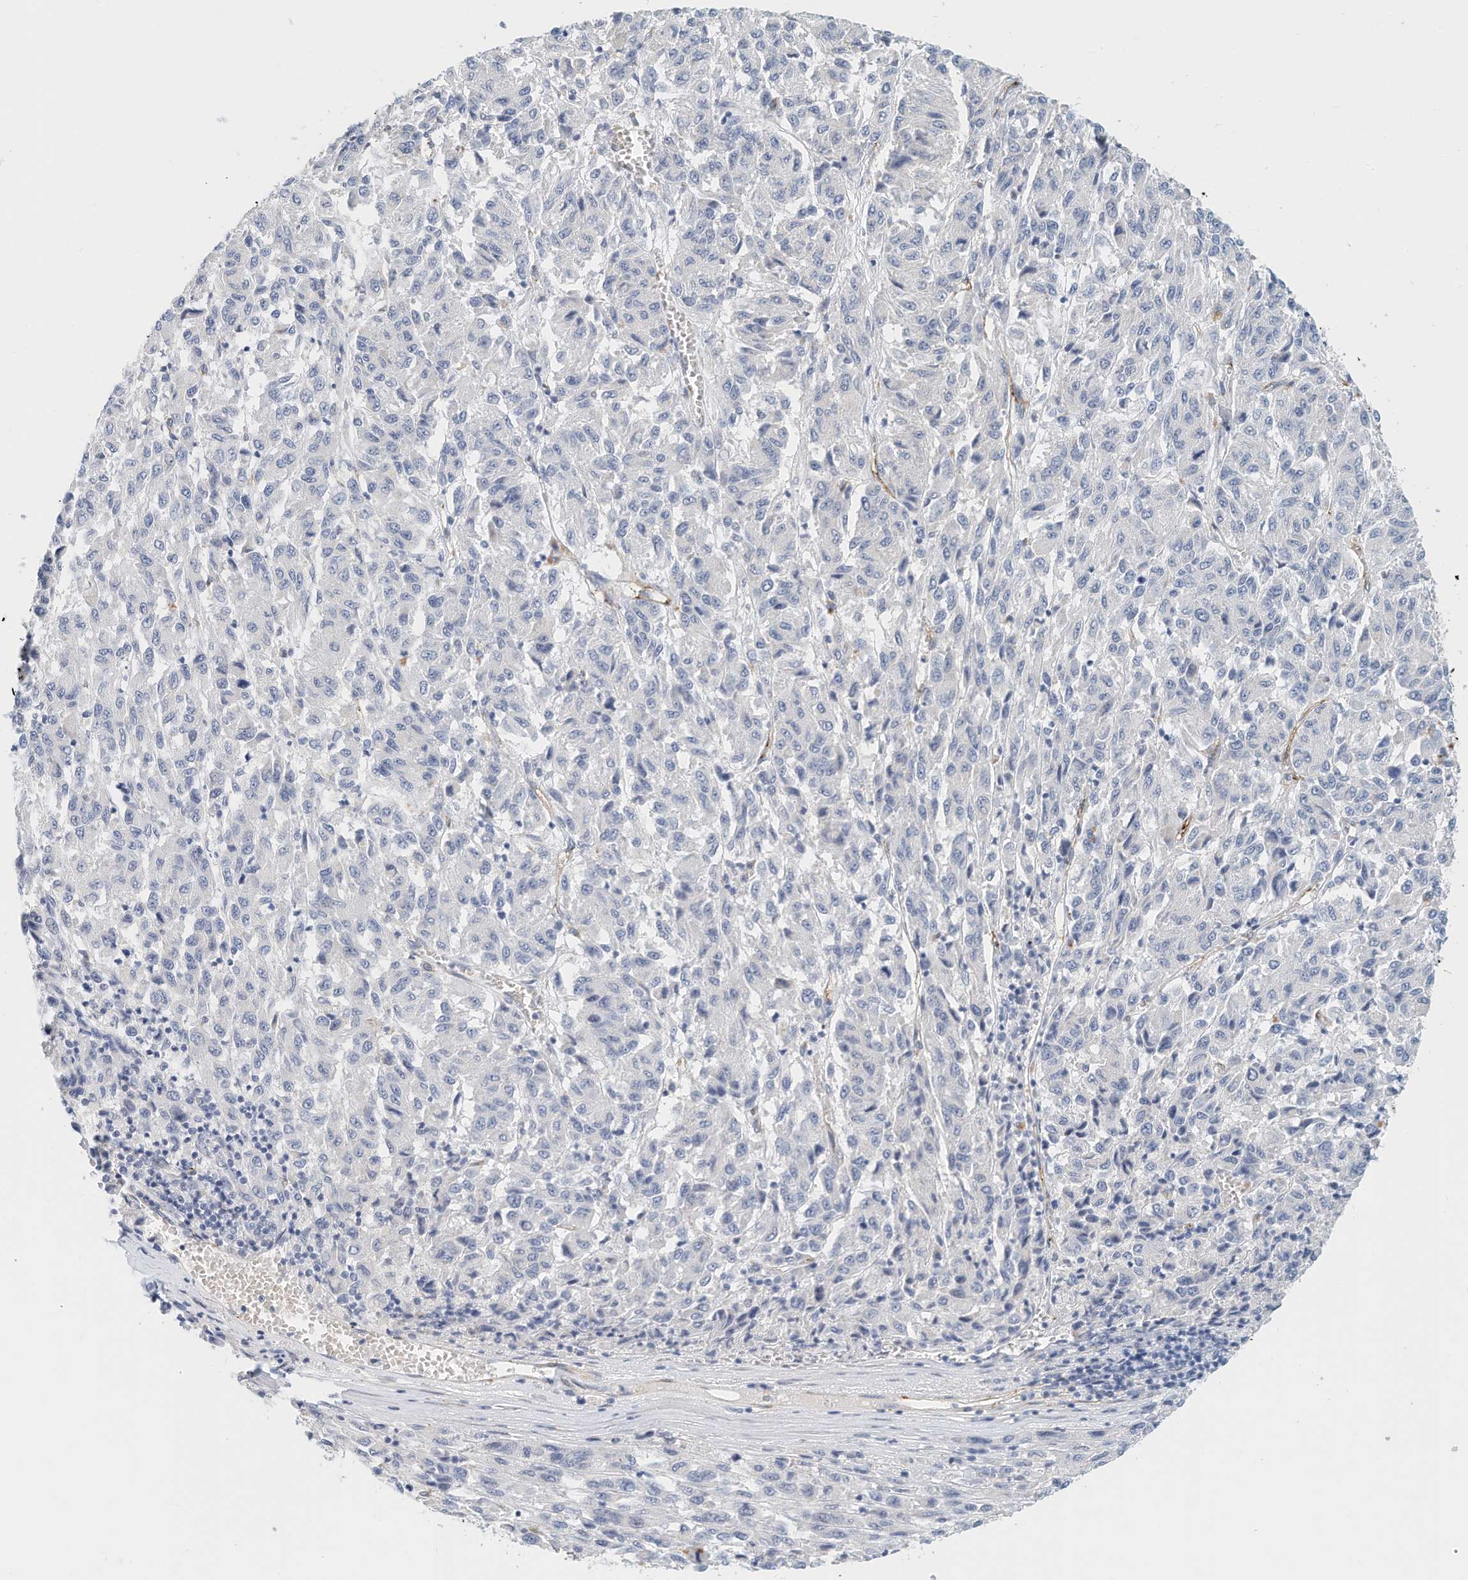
{"staining": {"intensity": "negative", "quantity": "none", "location": "none"}, "tissue": "melanoma", "cell_type": "Tumor cells", "image_type": "cancer", "snomed": [{"axis": "morphology", "description": "Malignant melanoma, Metastatic site"}, {"axis": "topography", "description": "Lung"}], "caption": "This image is of malignant melanoma (metastatic site) stained with immunohistochemistry (IHC) to label a protein in brown with the nuclei are counter-stained blue. There is no expression in tumor cells.", "gene": "ARHGAP28", "patient": {"sex": "male", "age": 64}}